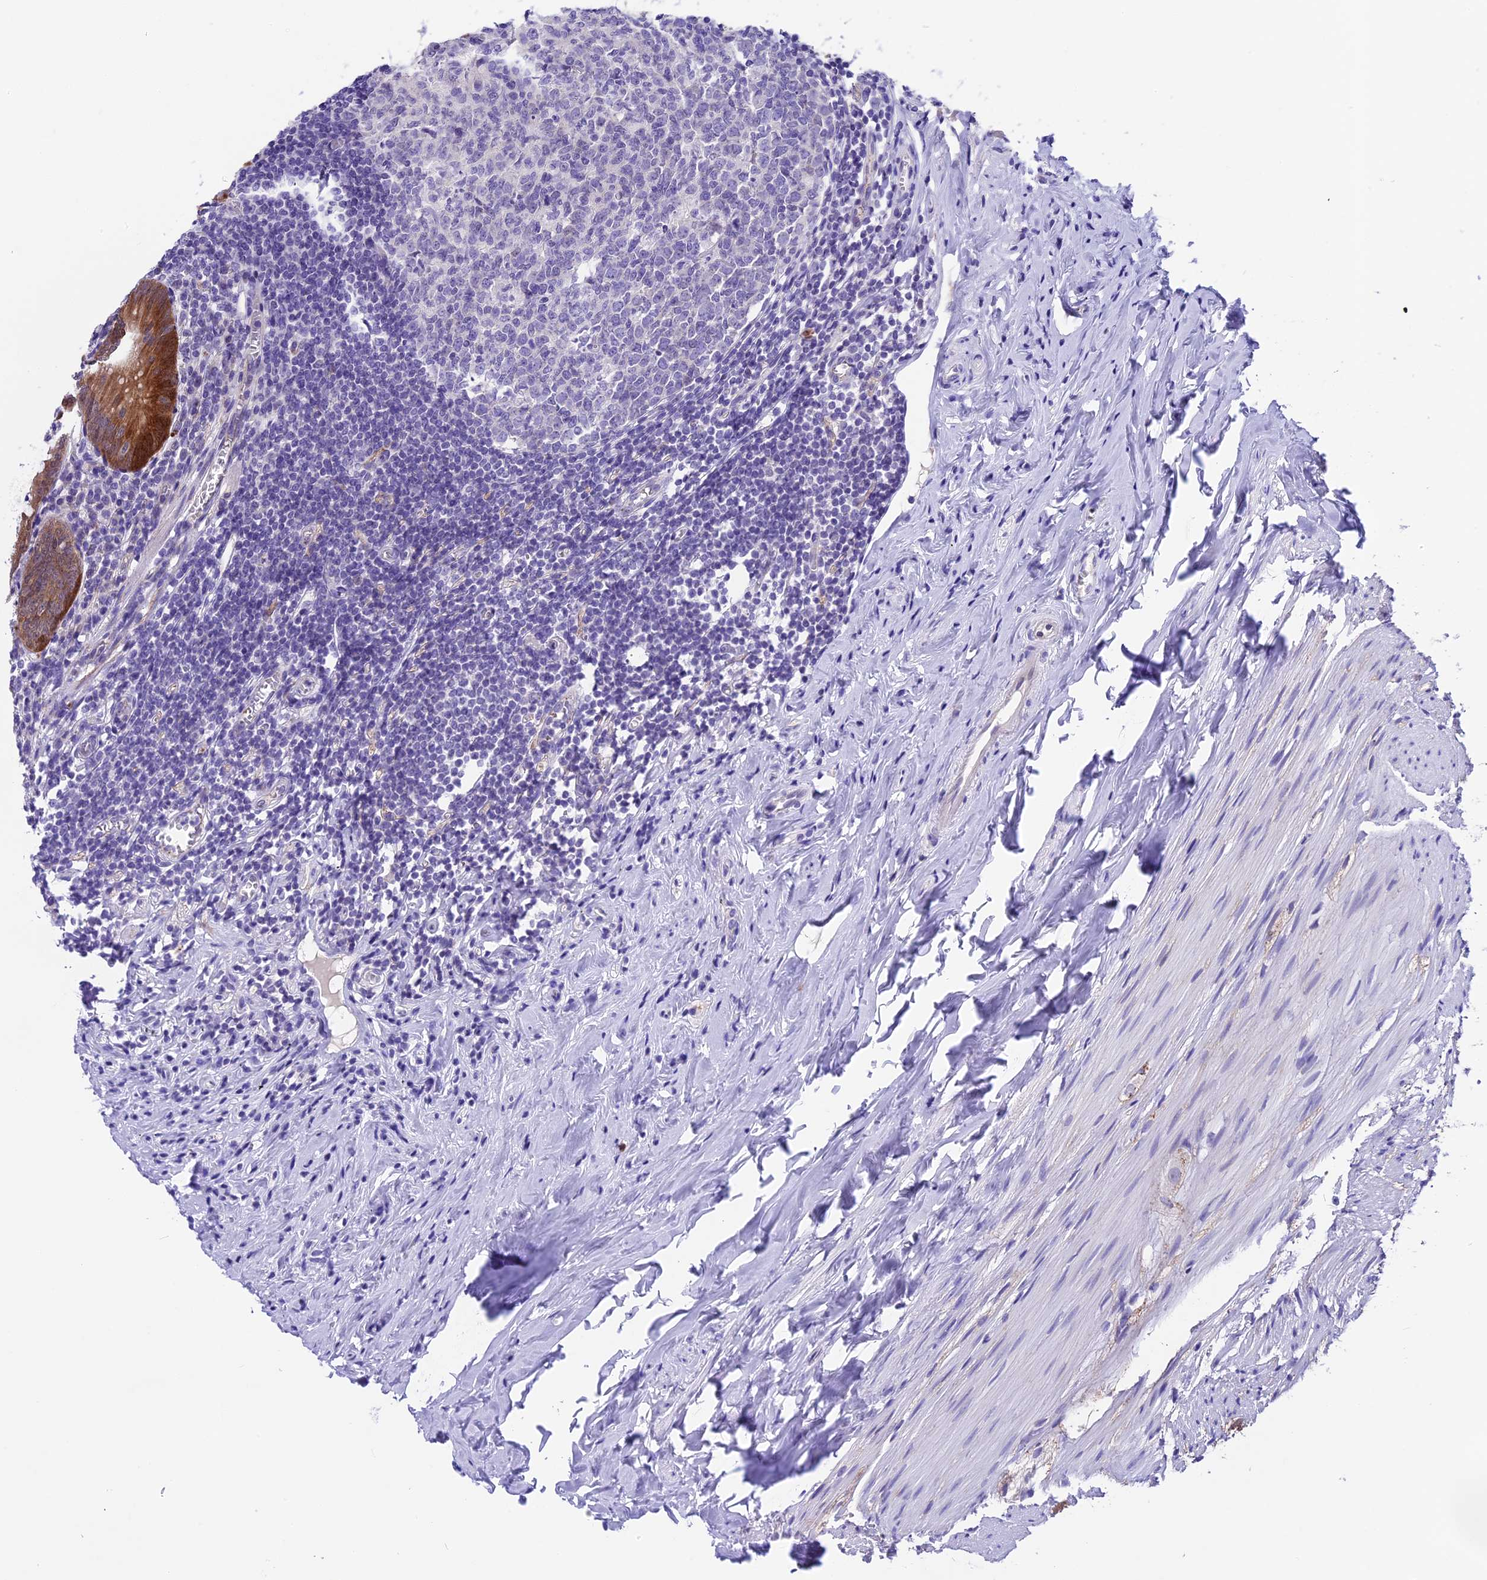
{"staining": {"intensity": "strong", "quantity": ">75%", "location": "cytoplasmic/membranous,nuclear"}, "tissue": "appendix", "cell_type": "Glandular cells", "image_type": "normal", "snomed": [{"axis": "morphology", "description": "Normal tissue, NOS"}, {"axis": "topography", "description": "Appendix"}], "caption": "Protein staining demonstrates strong cytoplasmic/membranous,nuclear positivity in about >75% of glandular cells in unremarkable appendix.", "gene": "PRR15", "patient": {"sex": "female", "age": 51}}